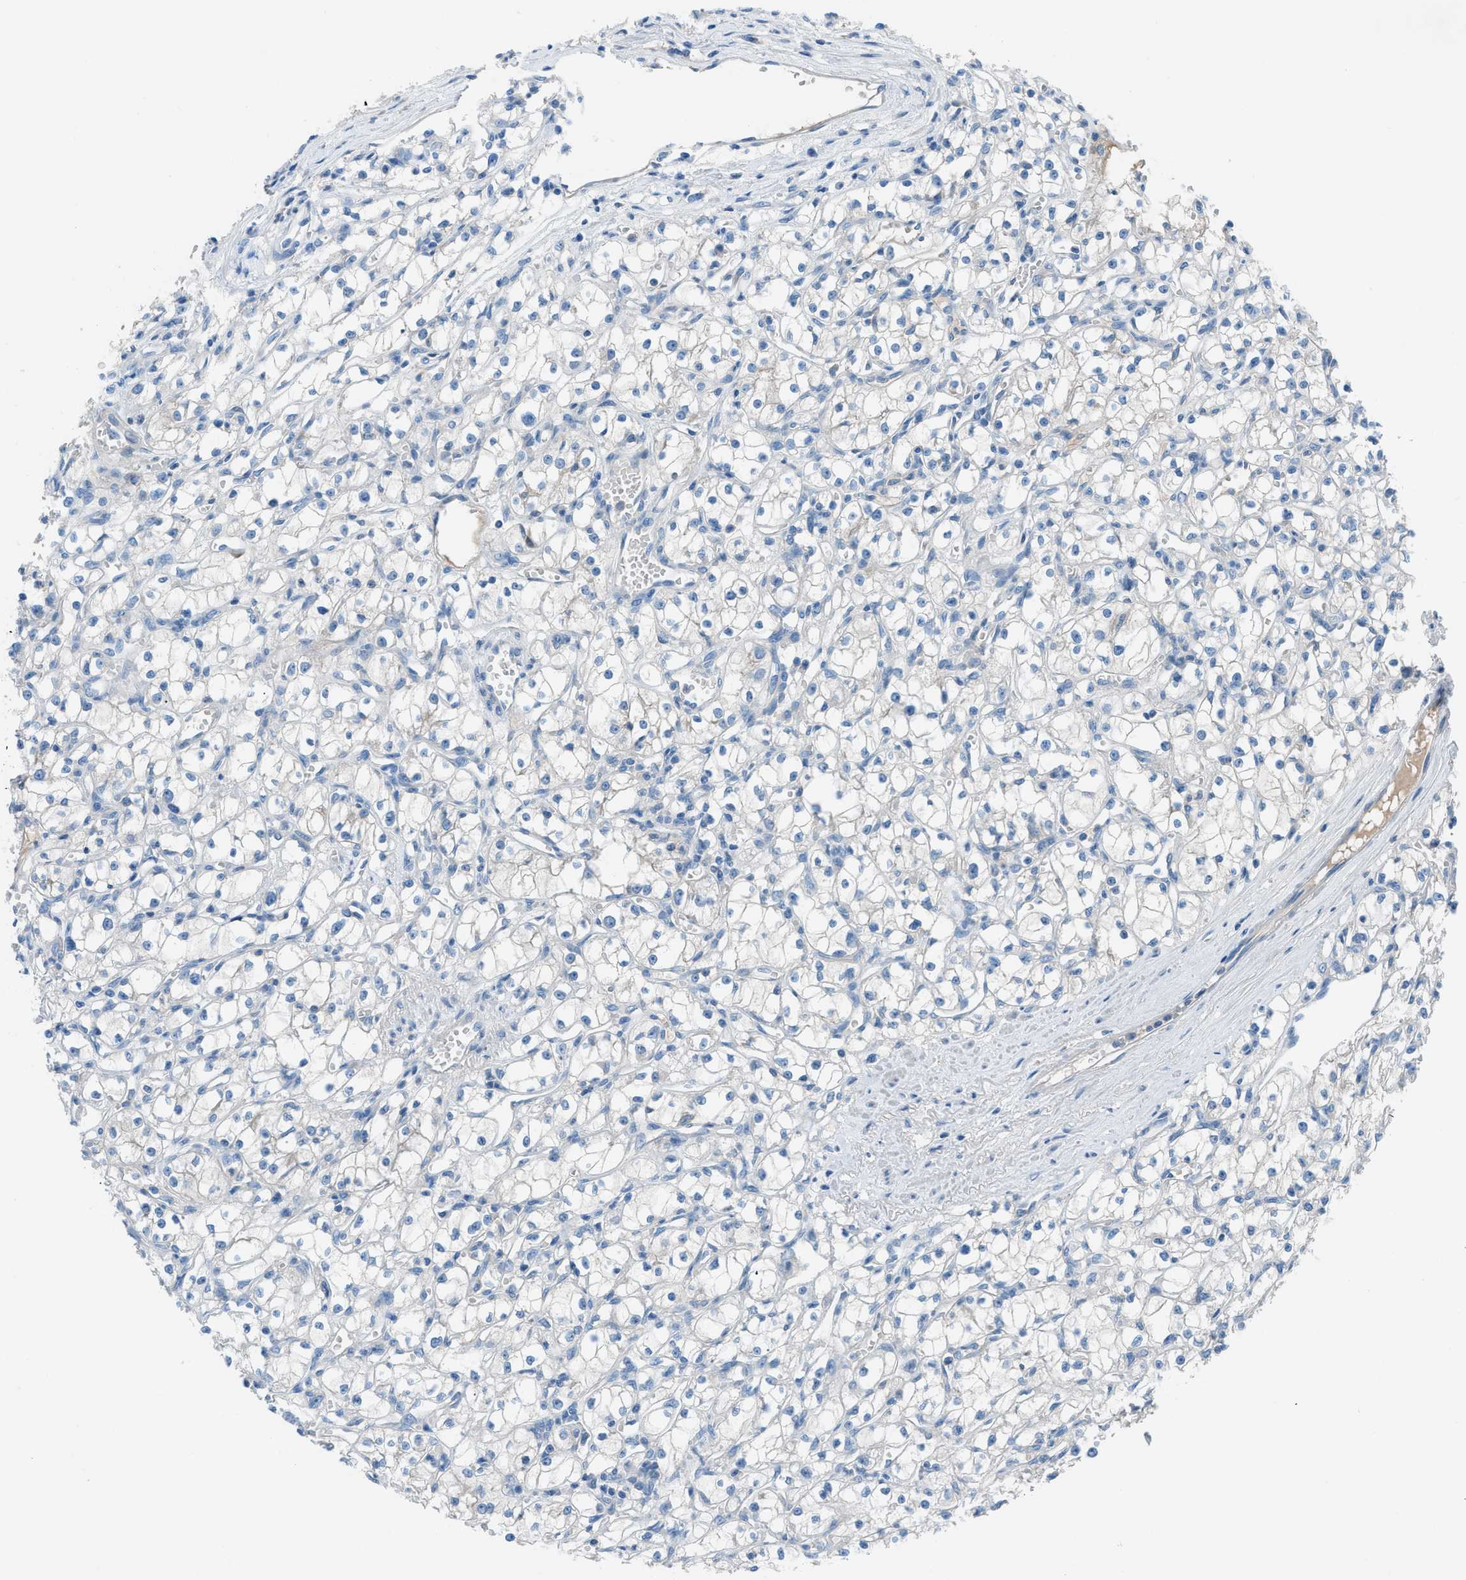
{"staining": {"intensity": "negative", "quantity": "none", "location": "none"}, "tissue": "renal cancer", "cell_type": "Tumor cells", "image_type": "cancer", "snomed": [{"axis": "morphology", "description": "Adenocarcinoma, NOS"}, {"axis": "topography", "description": "Kidney"}], "caption": "Image shows no significant protein staining in tumor cells of renal cancer. (DAB (3,3'-diaminobenzidine) immunohistochemistry (IHC) with hematoxylin counter stain).", "gene": "C5AR2", "patient": {"sex": "male", "age": 56}}